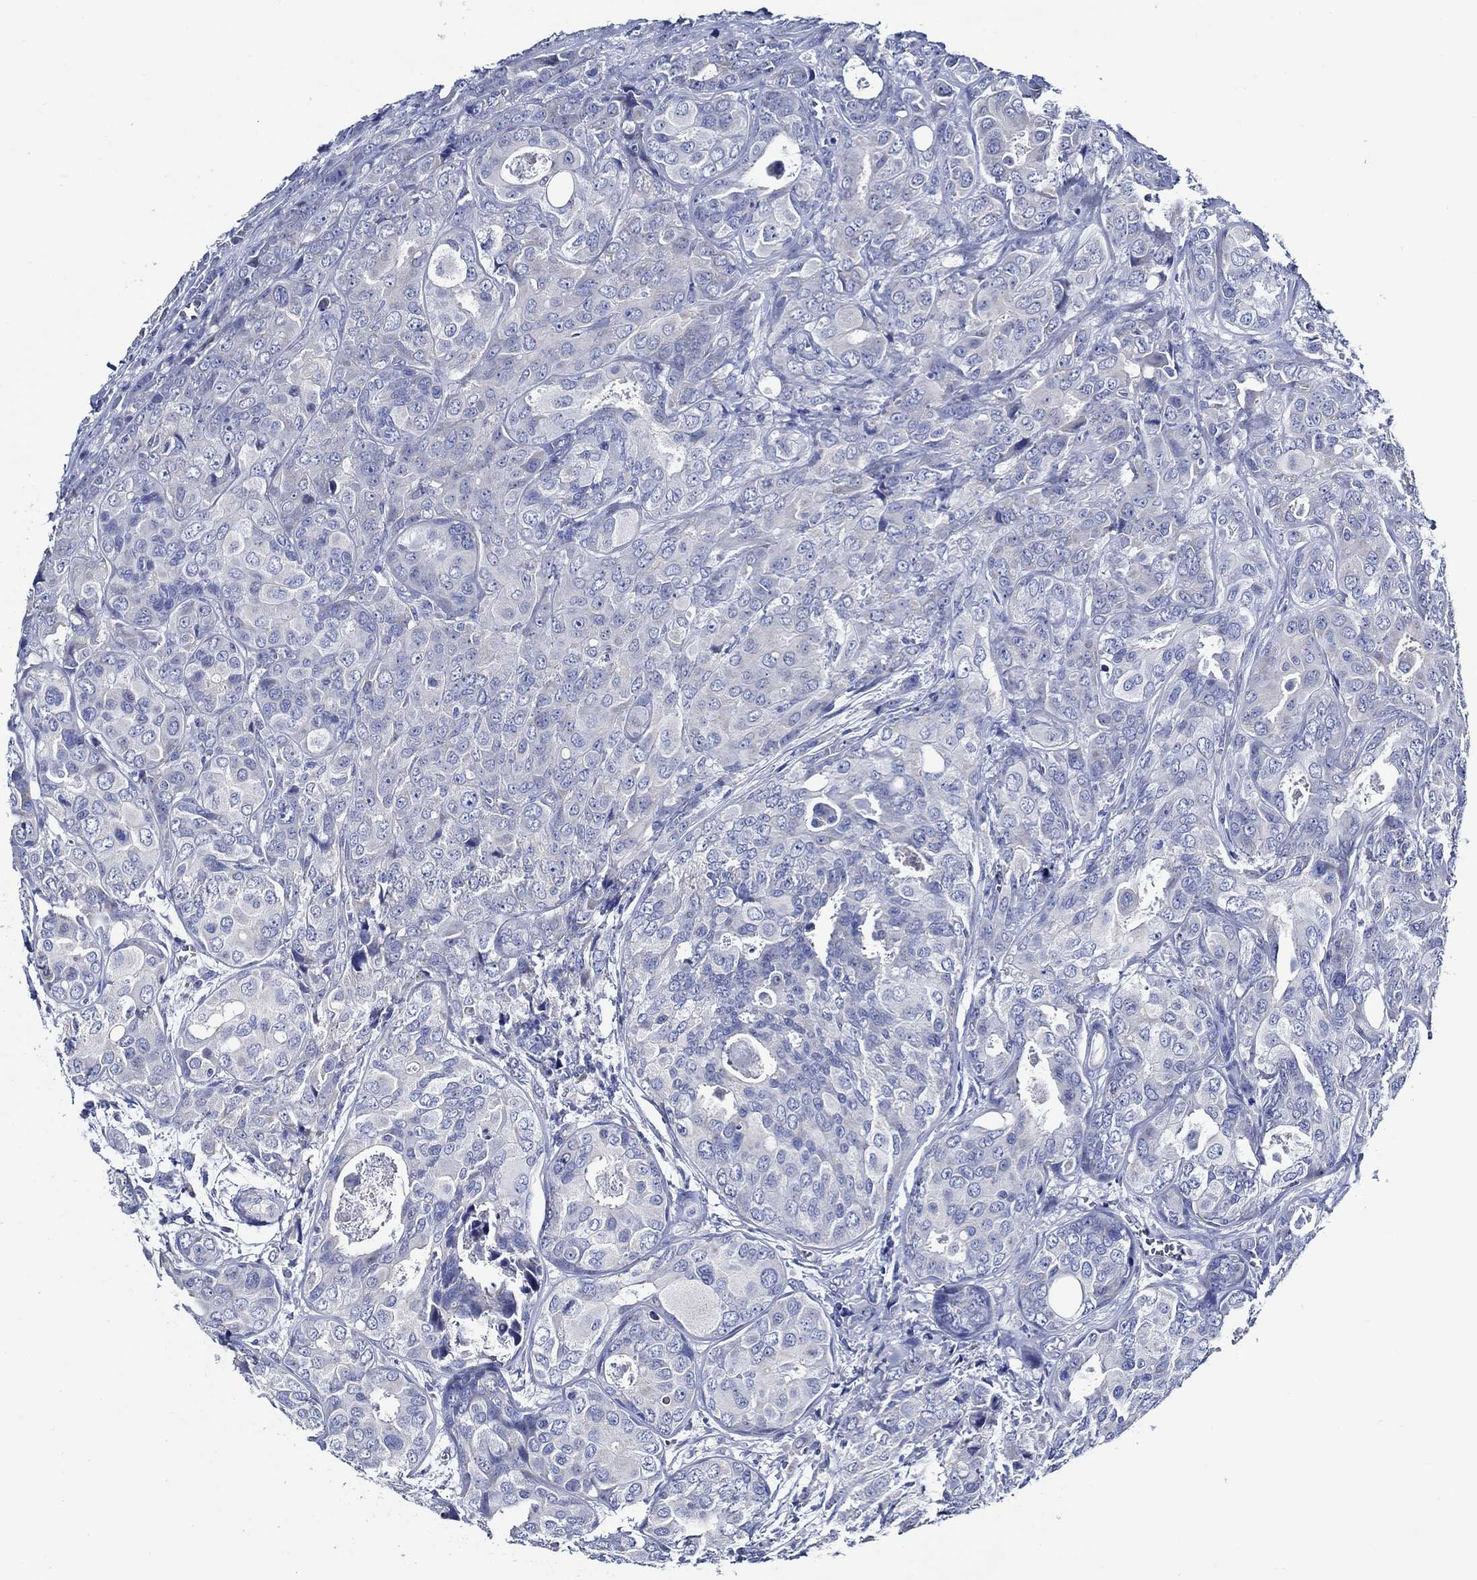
{"staining": {"intensity": "negative", "quantity": "none", "location": "none"}, "tissue": "breast cancer", "cell_type": "Tumor cells", "image_type": "cancer", "snomed": [{"axis": "morphology", "description": "Duct carcinoma"}, {"axis": "topography", "description": "Breast"}], "caption": "There is no significant expression in tumor cells of invasive ductal carcinoma (breast).", "gene": "SKOR1", "patient": {"sex": "female", "age": 43}}